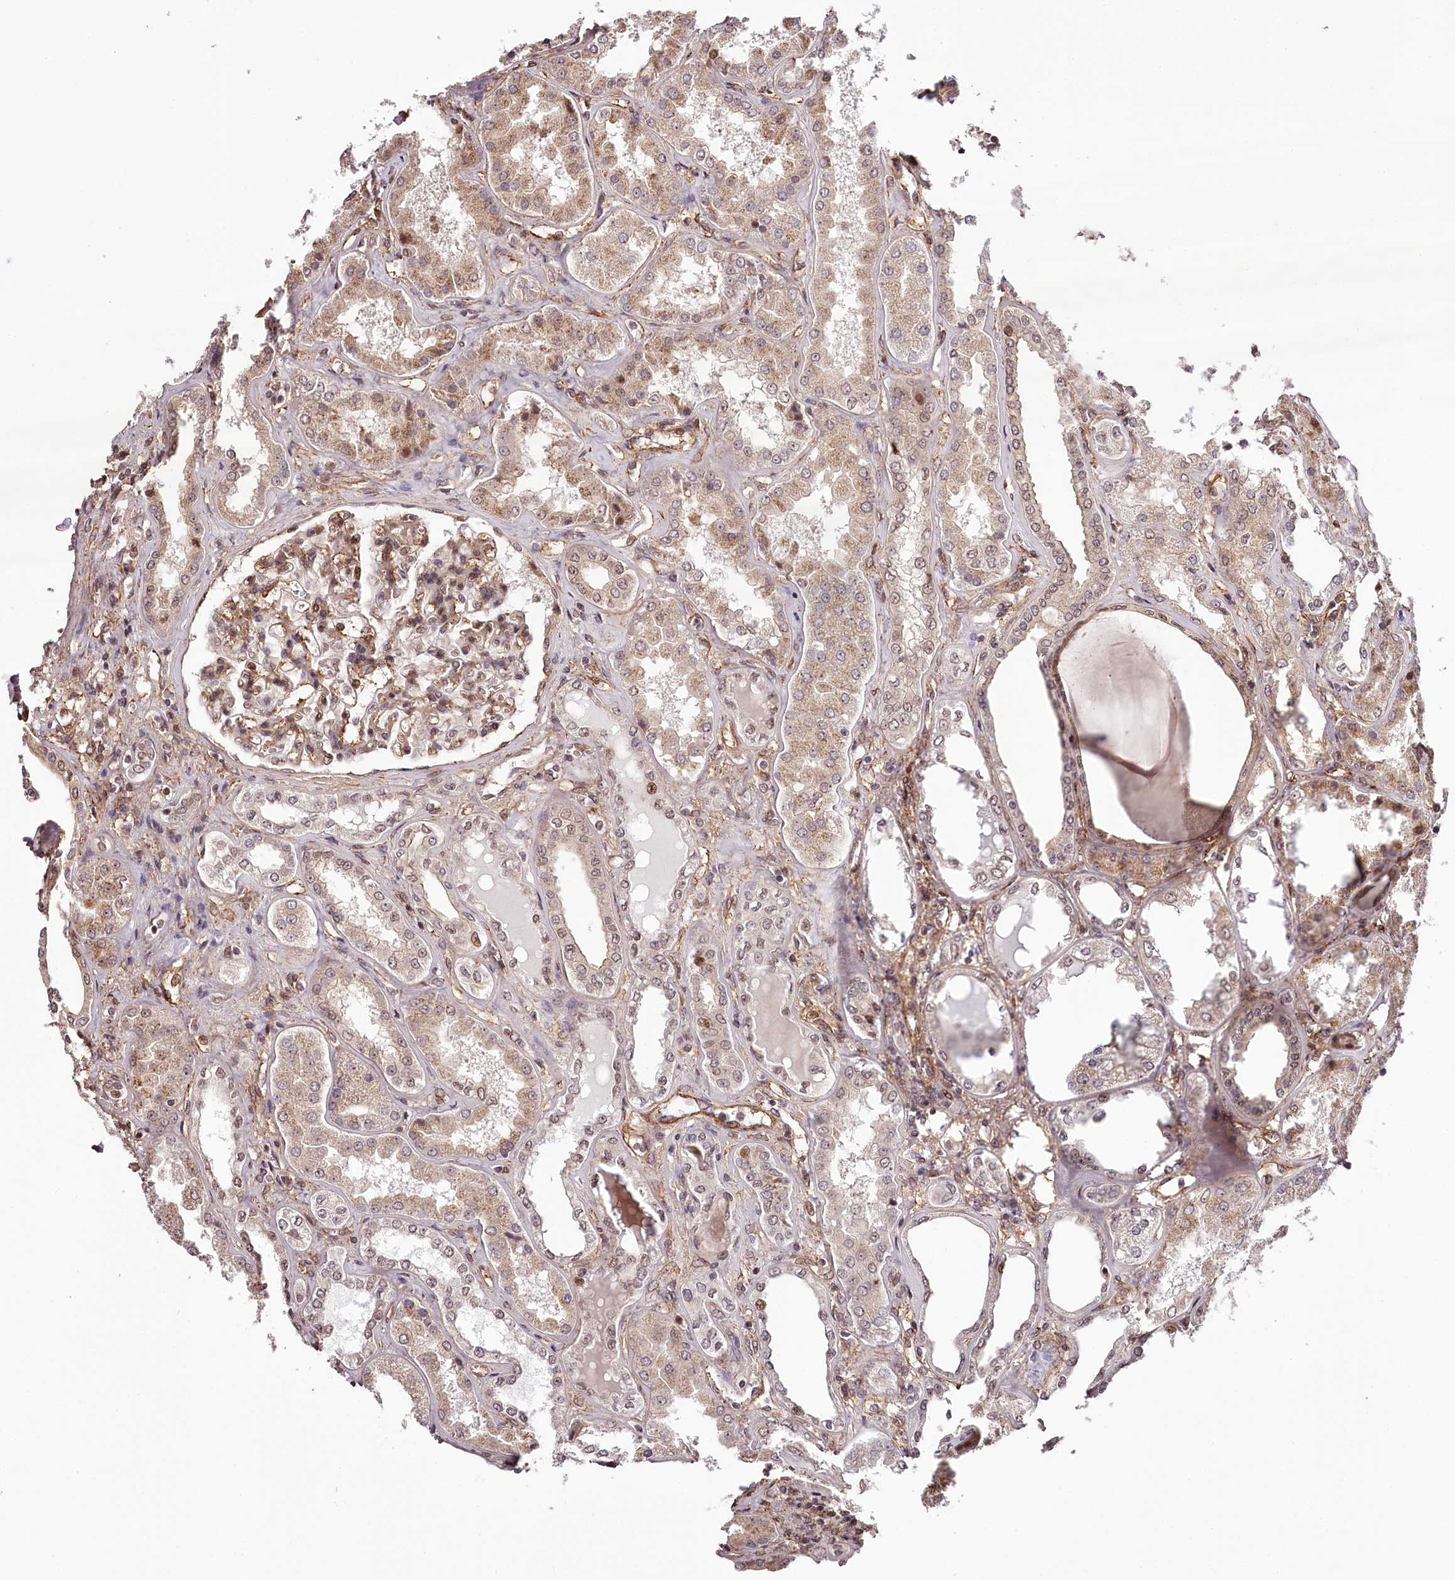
{"staining": {"intensity": "moderate", "quantity": ">75%", "location": "cytoplasmic/membranous,nuclear"}, "tissue": "kidney", "cell_type": "Cells in glomeruli", "image_type": "normal", "snomed": [{"axis": "morphology", "description": "Normal tissue, NOS"}, {"axis": "topography", "description": "Kidney"}], "caption": "Protein analysis of unremarkable kidney demonstrates moderate cytoplasmic/membranous,nuclear positivity in approximately >75% of cells in glomeruli. The staining was performed using DAB (3,3'-diaminobenzidine), with brown indicating positive protein expression. Nuclei are stained blue with hematoxylin.", "gene": "TTC33", "patient": {"sex": "female", "age": 56}}